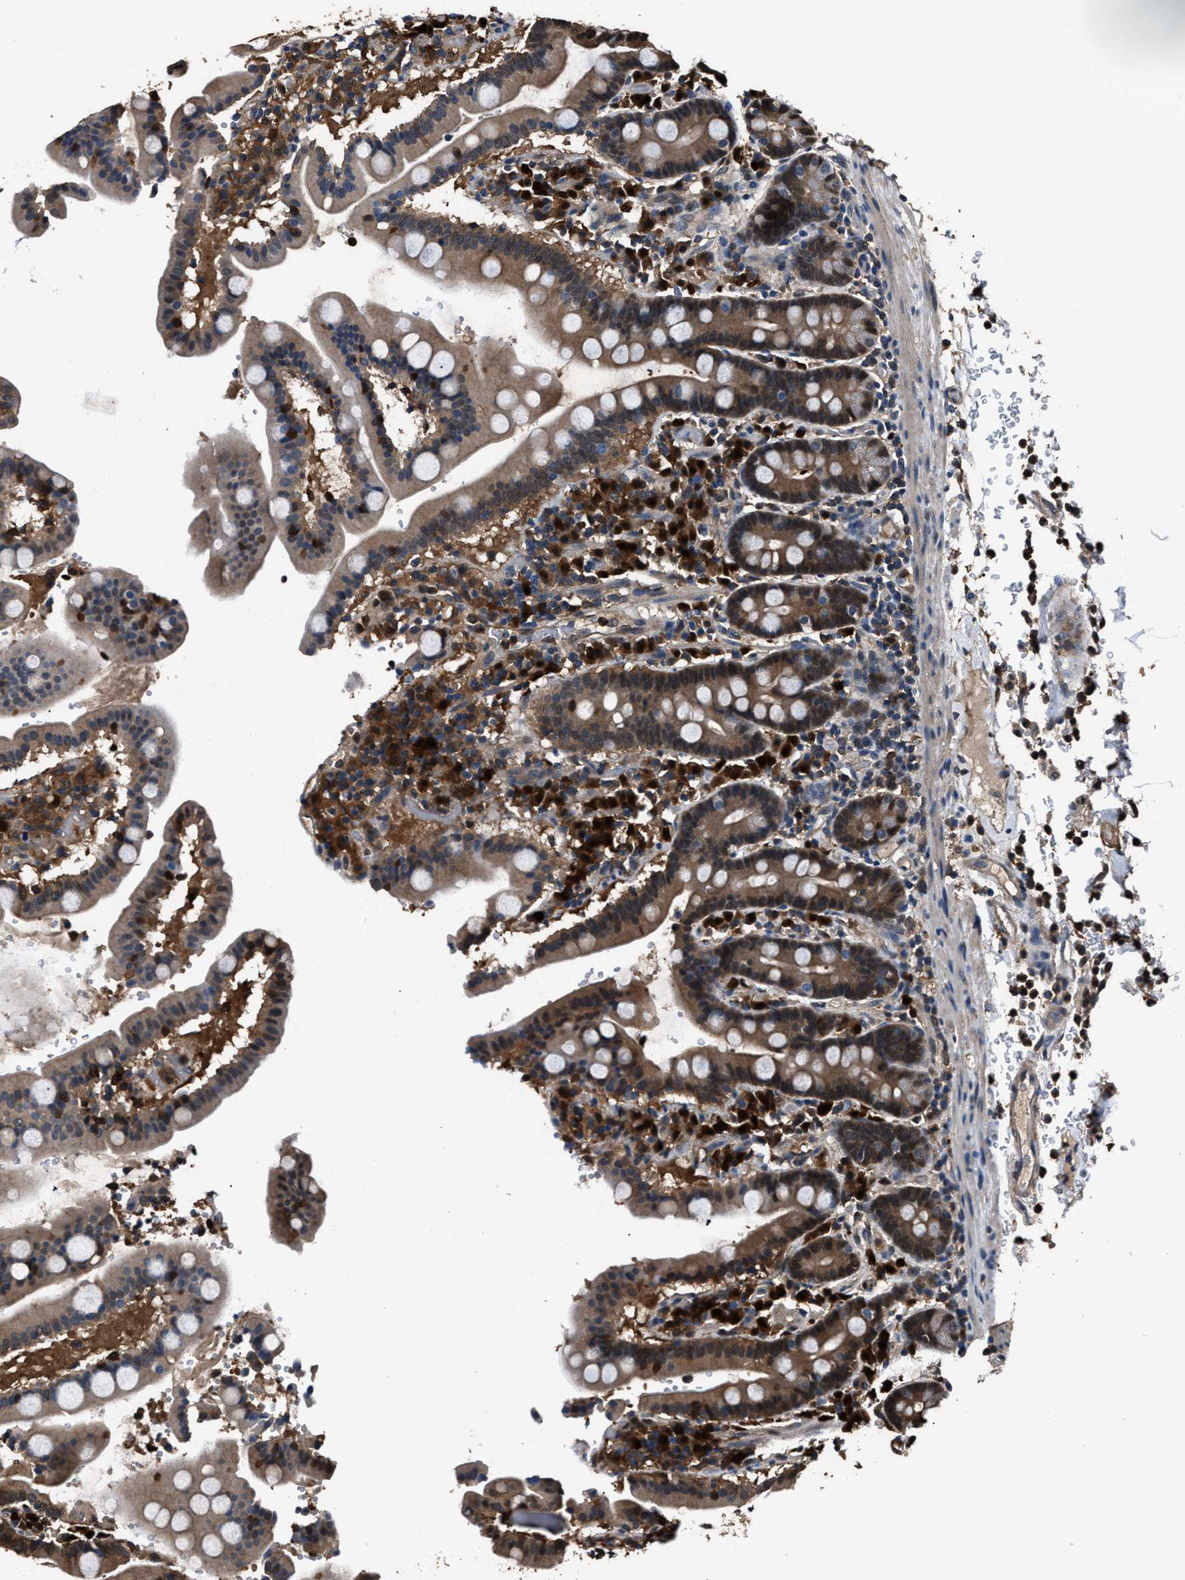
{"staining": {"intensity": "moderate", "quantity": ">75%", "location": "cytoplasmic/membranous"}, "tissue": "duodenum", "cell_type": "Glandular cells", "image_type": "normal", "snomed": [{"axis": "morphology", "description": "Normal tissue, NOS"}, {"axis": "topography", "description": "Small intestine, NOS"}], "caption": "Moderate cytoplasmic/membranous protein expression is seen in approximately >75% of glandular cells in duodenum. Nuclei are stained in blue.", "gene": "GSTP1", "patient": {"sex": "female", "age": 71}}